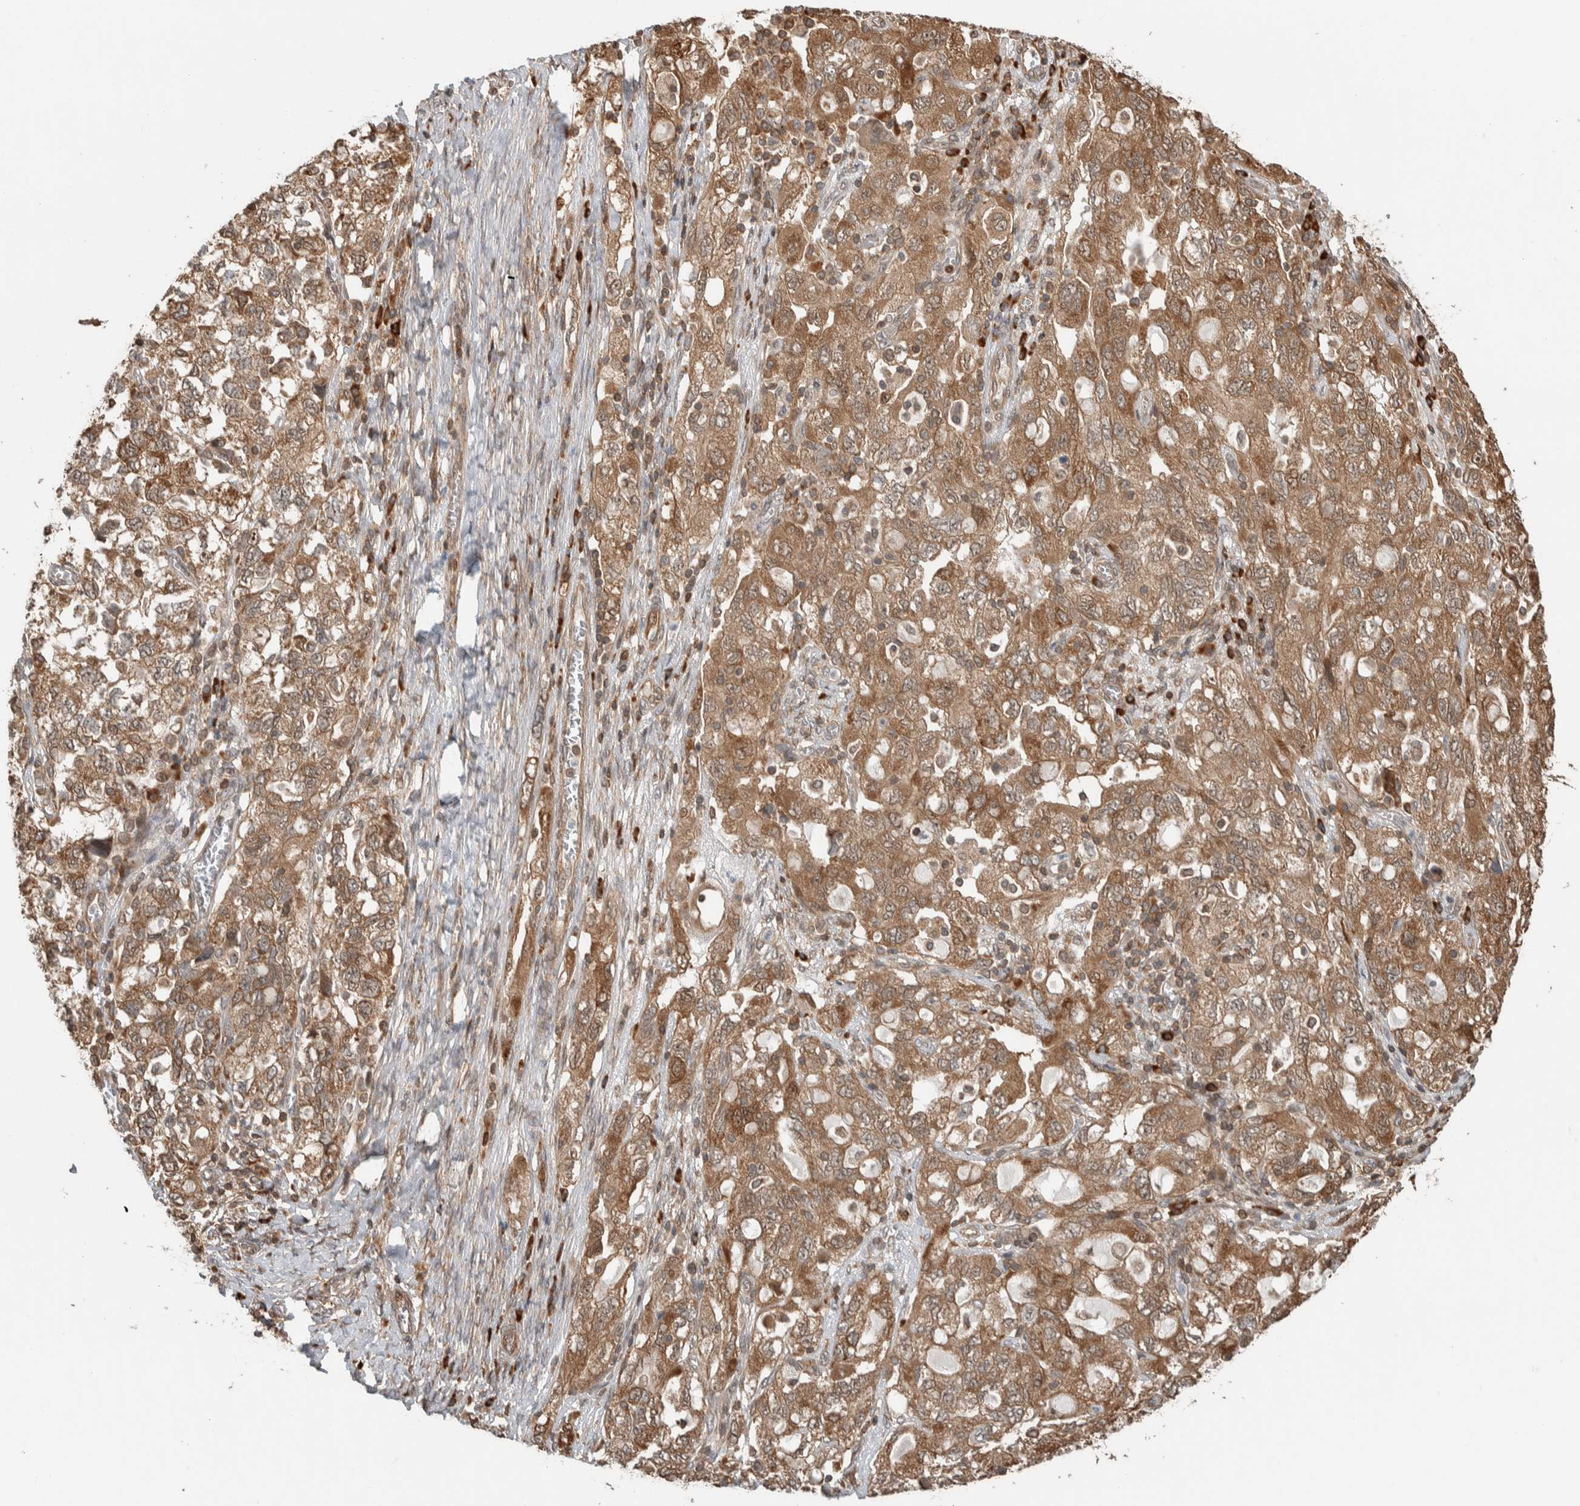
{"staining": {"intensity": "moderate", "quantity": ">75%", "location": "cytoplasmic/membranous"}, "tissue": "ovarian cancer", "cell_type": "Tumor cells", "image_type": "cancer", "snomed": [{"axis": "morphology", "description": "Carcinoma, NOS"}, {"axis": "morphology", "description": "Cystadenocarcinoma, serous, NOS"}, {"axis": "topography", "description": "Ovary"}], "caption": "IHC micrograph of human serous cystadenocarcinoma (ovarian) stained for a protein (brown), which displays medium levels of moderate cytoplasmic/membranous staining in about >75% of tumor cells.", "gene": "CNTROB", "patient": {"sex": "female", "age": 69}}